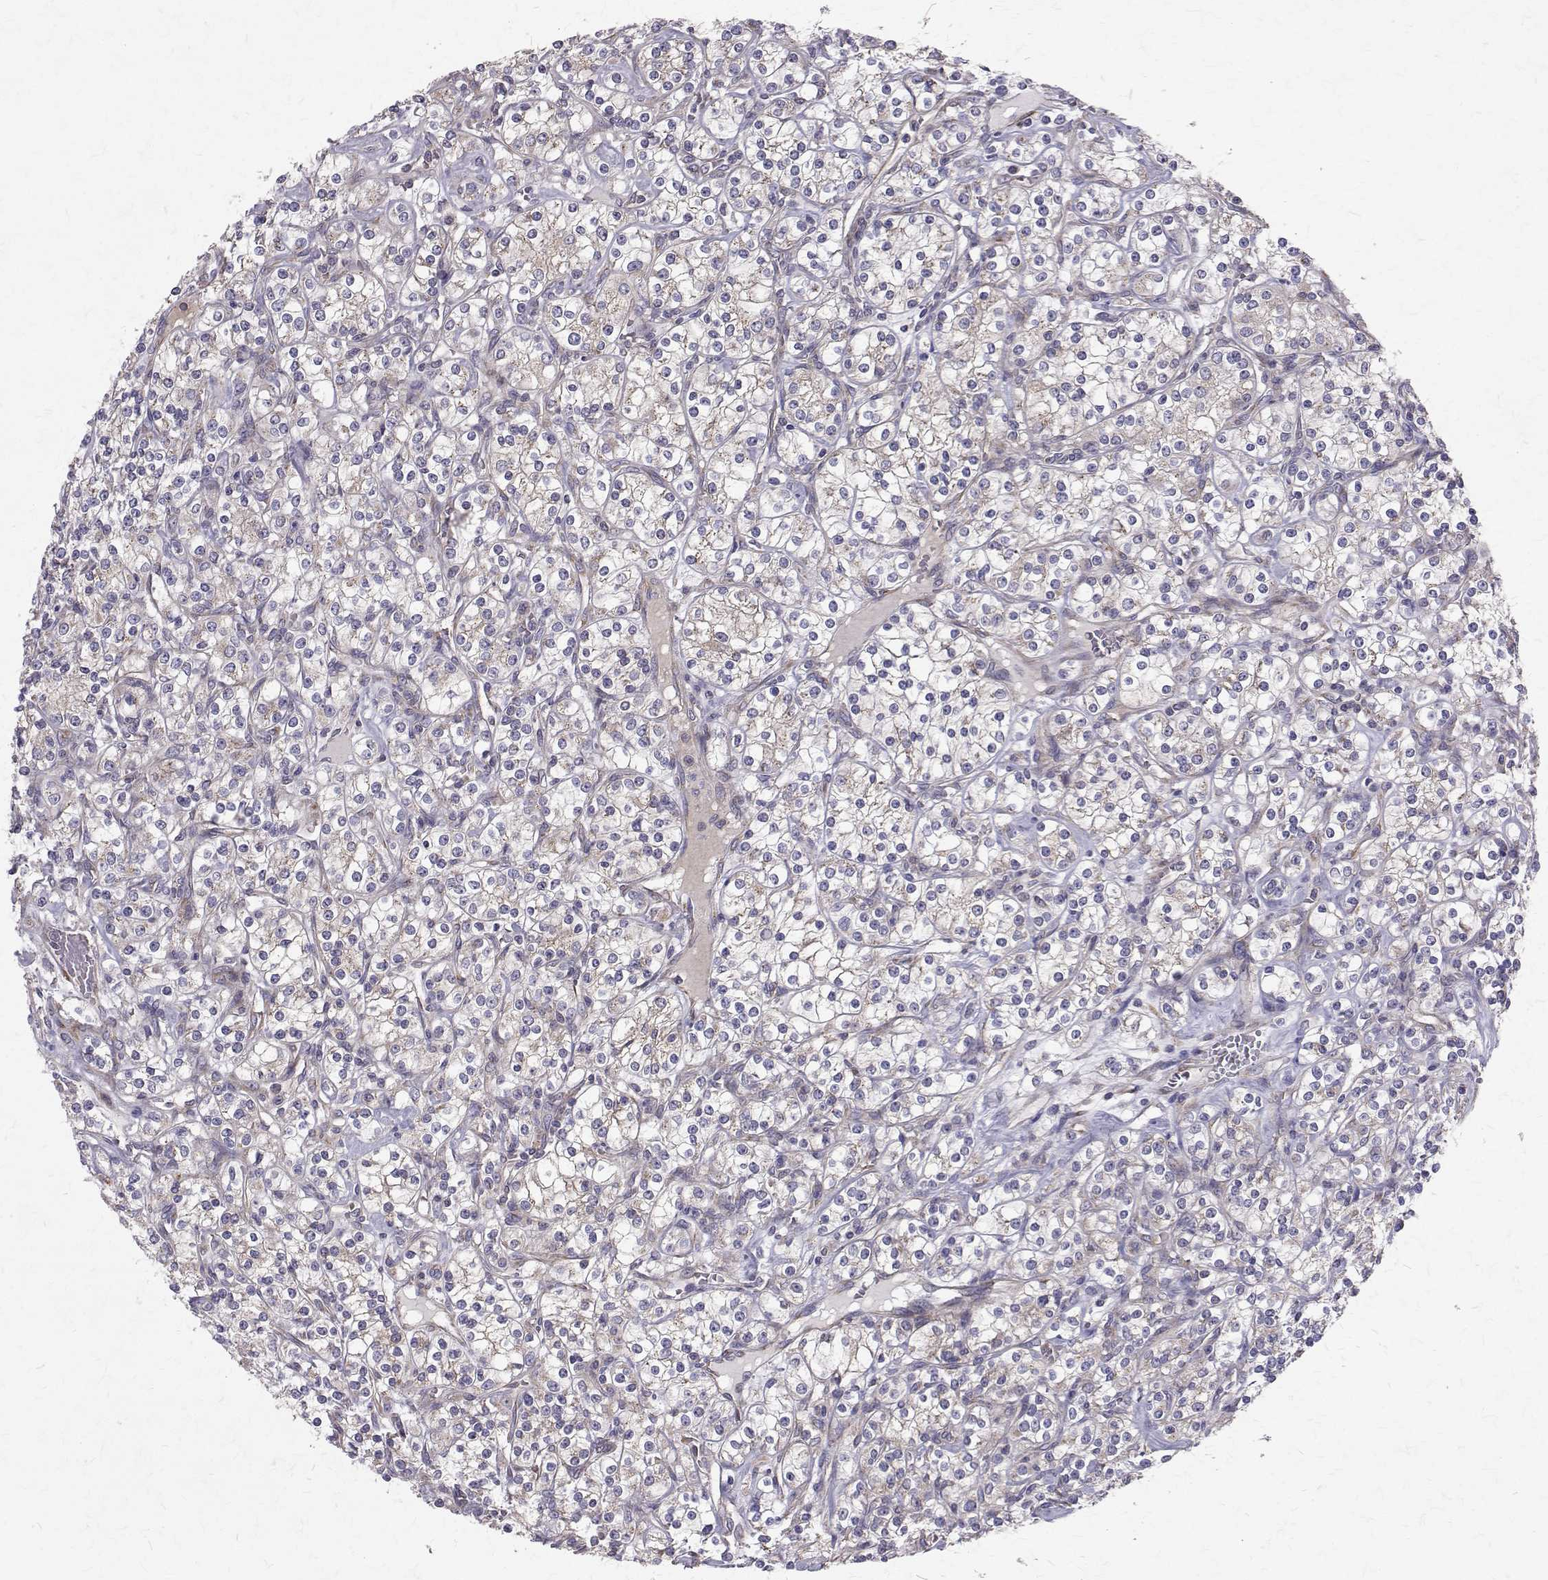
{"staining": {"intensity": "negative", "quantity": "none", "location": "none"}, "tissue": "renal cancer", "cell_type": "Tumor cells", "image_type": "cancer", "snomed": [{"axis": "morphology", "description": "Adenocarcinoma, NOS"}, {"axis": "topography", "description": "Kidney"}], "caption": "Immunohistochemical staining of renal adenocarcinoma exhibits no significant positivity in tumor cells. Nuclei are stained in blue.", "gene": "ARFGAP1", "patient": {"sex": "male", "age": 77}}